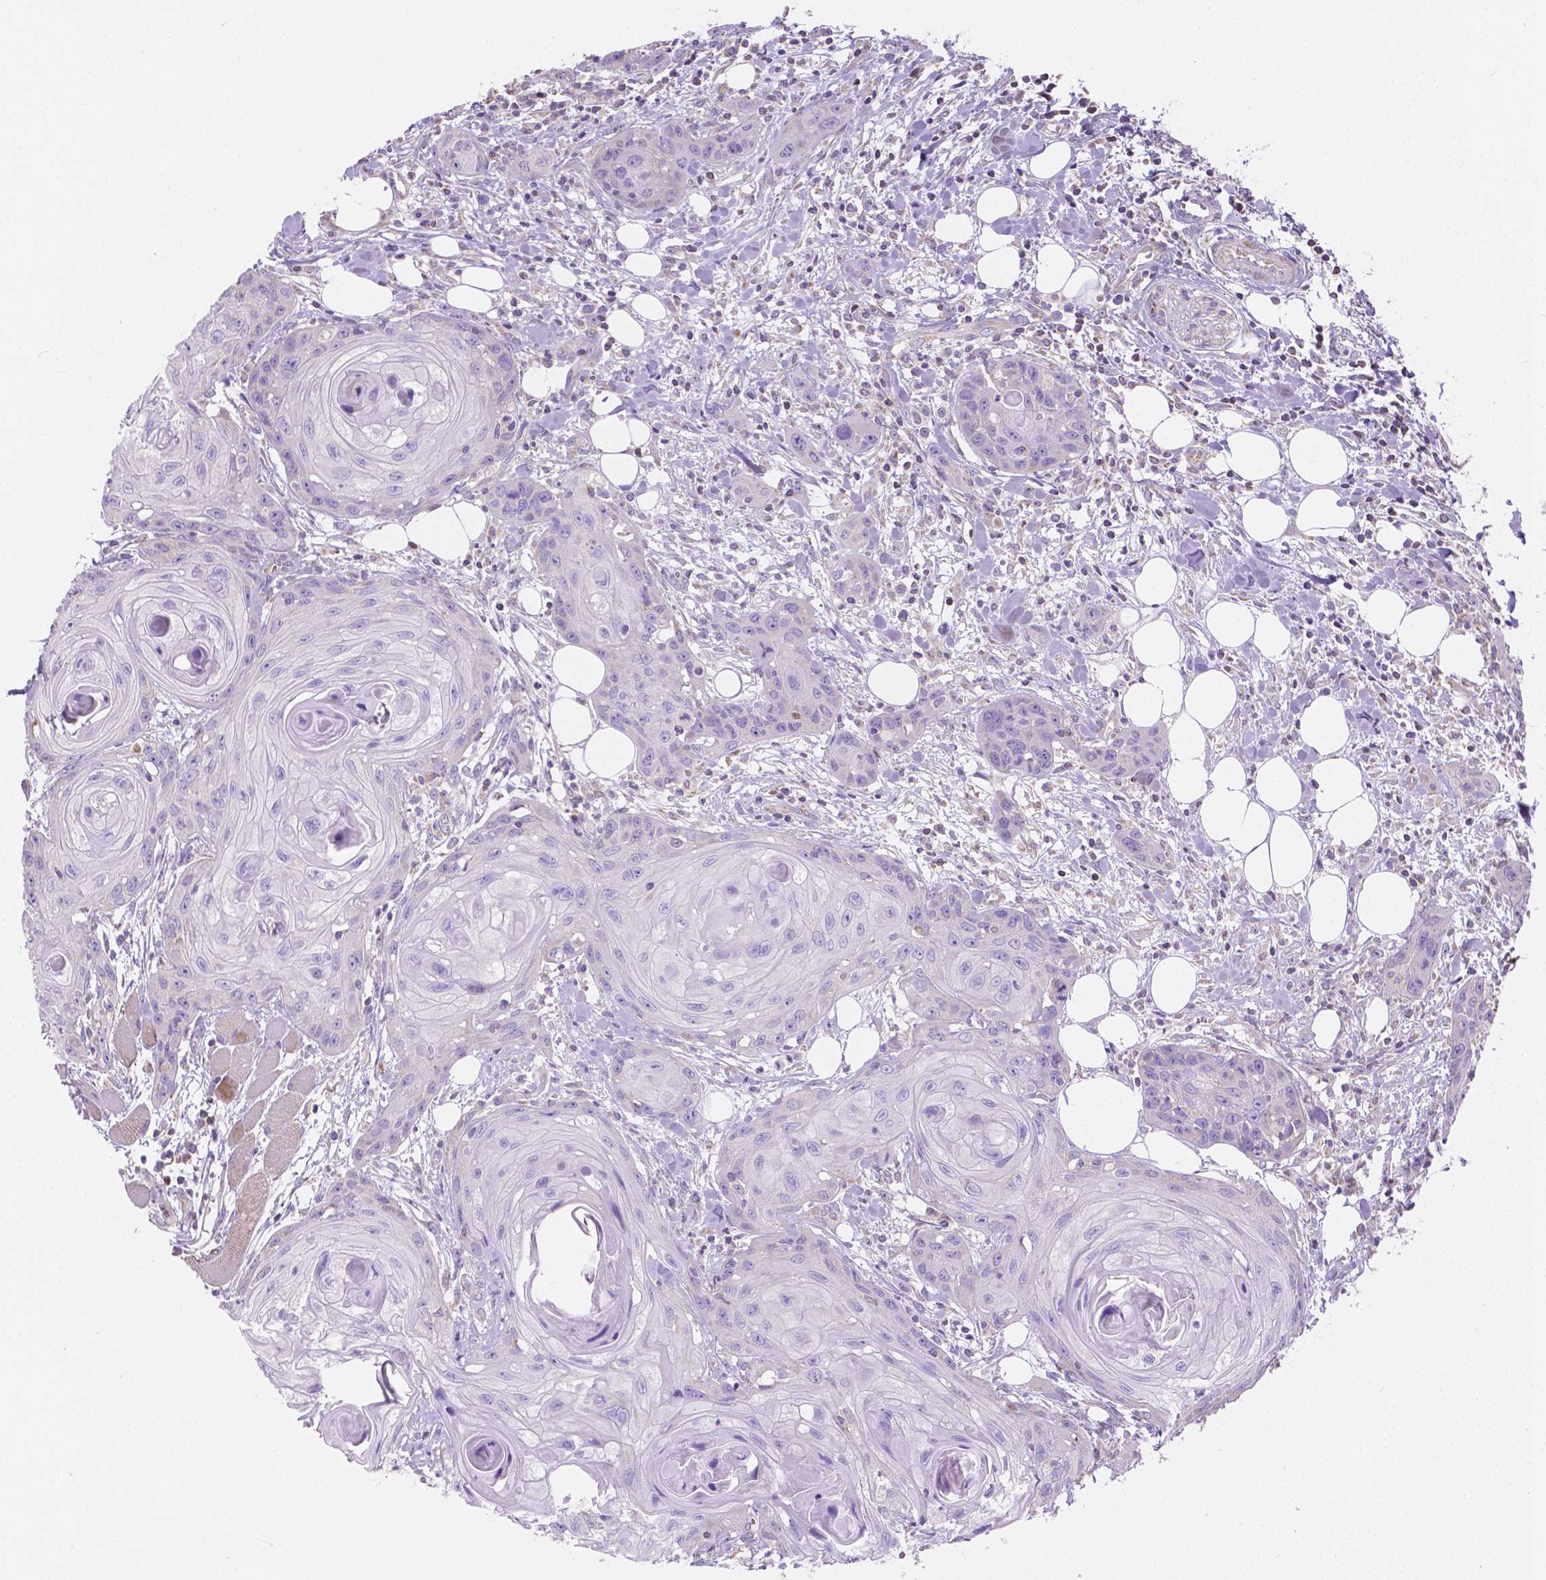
{"staining": {"intensity": "negative", "quantity": "none", "location": "none"}, "tissue": "head and neck cancer", "cell_type": "Tumor cells", "image_type": "cancer", "snomed": [{"axis": "morphology", "description": "Squamous cell carcinoma, NOS"}, {"axis": "topography", "description": "Oral tissue"}, {"axis": "topography", "description": "Head-Neck"}], "caption": "IHC image of neoplastic tissue: head and neck cancer (squamous cell carcinoma) stained with DAB (3,3'-diaminobenzidine) shows no significant protein expression in tumor cells.", "gene": "SGTB", "patient": {"sex": "male", "age": 58}}